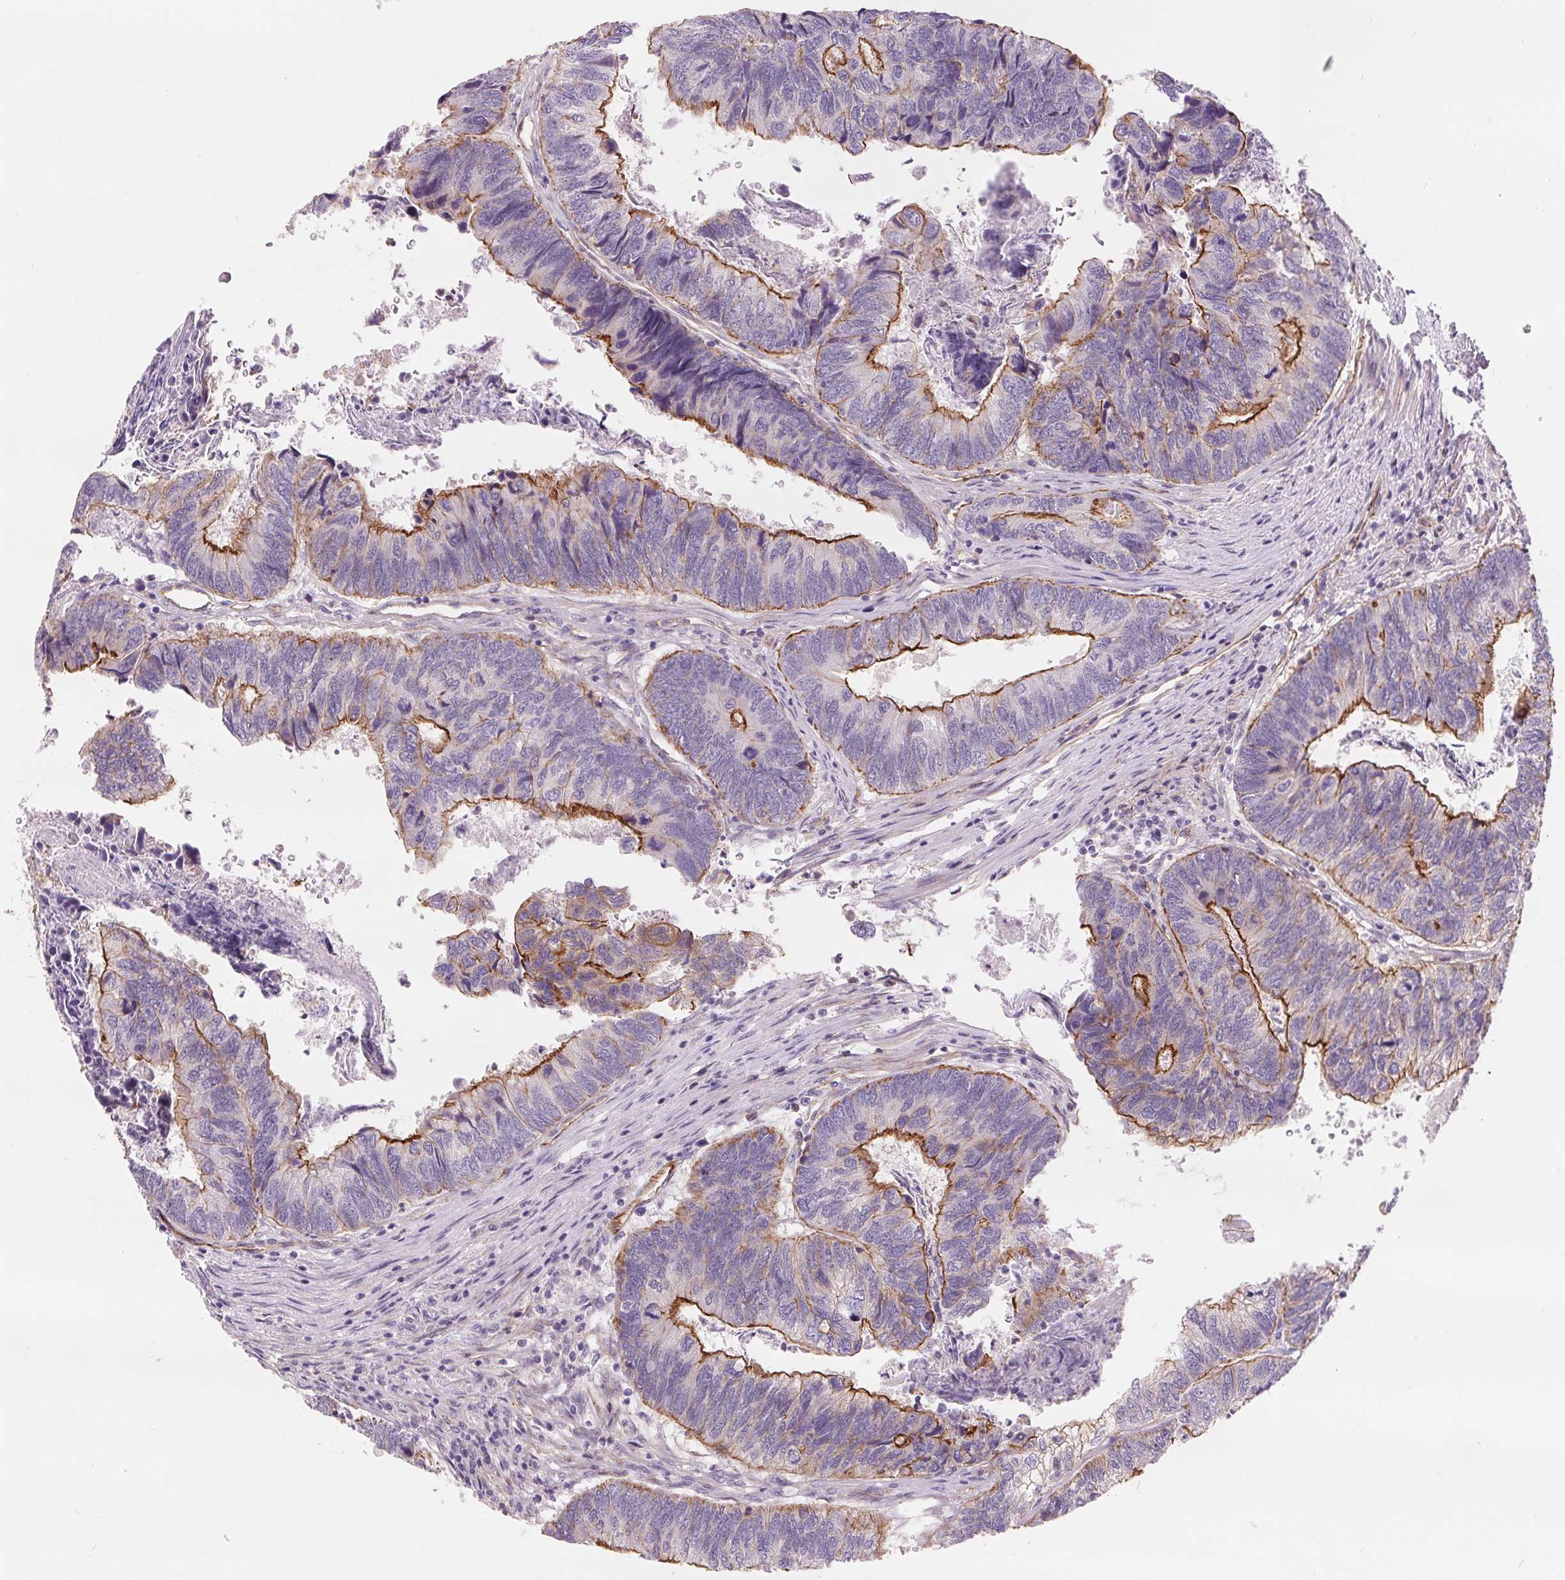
{"staining": {"intensity": "strong", "quantity": "25%-75%", "location": "cytoplasmic/membranous"}, "tissue": "colorectal cancer", "cell_type": "Tumor cells", "image_type": "cancer", "snomed": [{"axis": "morphology", "description": "Adenocarcinoma, NOS"}, {"axis": "topography", "description": "Colon"}], "caption": "Colorectal adenocarcinoma was stained to show a protein in brown. There is high levels of strong cytoplasmic/membranous positivity in about 25%-75% of tumor cells.", "gene": "DIXDC1", "patient": {"sex": "female", "age": 67}}